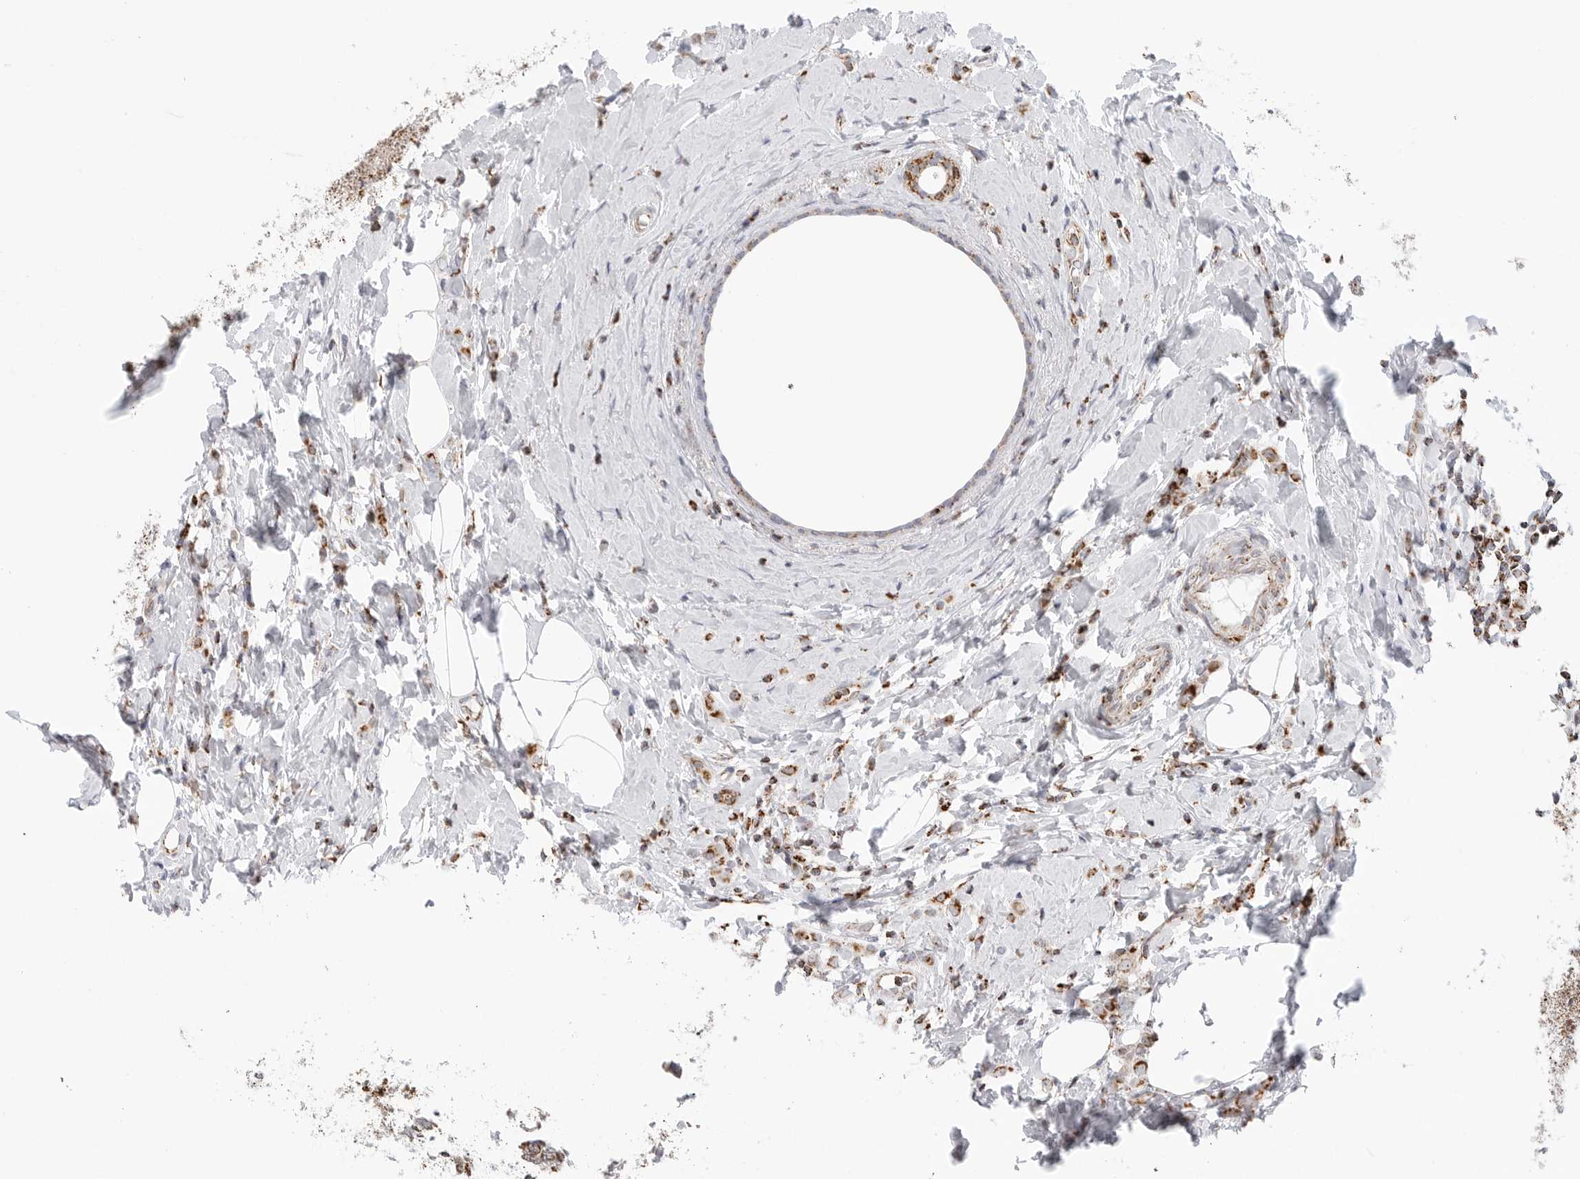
{"staining": {"intensity": "moderate", "quantity": ">75%", "location": "cytoplasmic/membranous"}, "tissue": "breast cancer", "cell_type": "Tumor cells", "image_type": "cancer", "snomed": [{"axis": "morphology", "description": "Lobular carcinoma"}, {"axis": "topography", "description": "Breast"}], "caption": "High-power microscopy captured an immunohistochemistry image of breast cancer, revealing moderate cytoplasmic/membranous positivity in about >75% of tumor cells. Nuclei are stained in blue.", "gene": "ATP5IF1", "patient": {"sex": "female", "age": 47}}